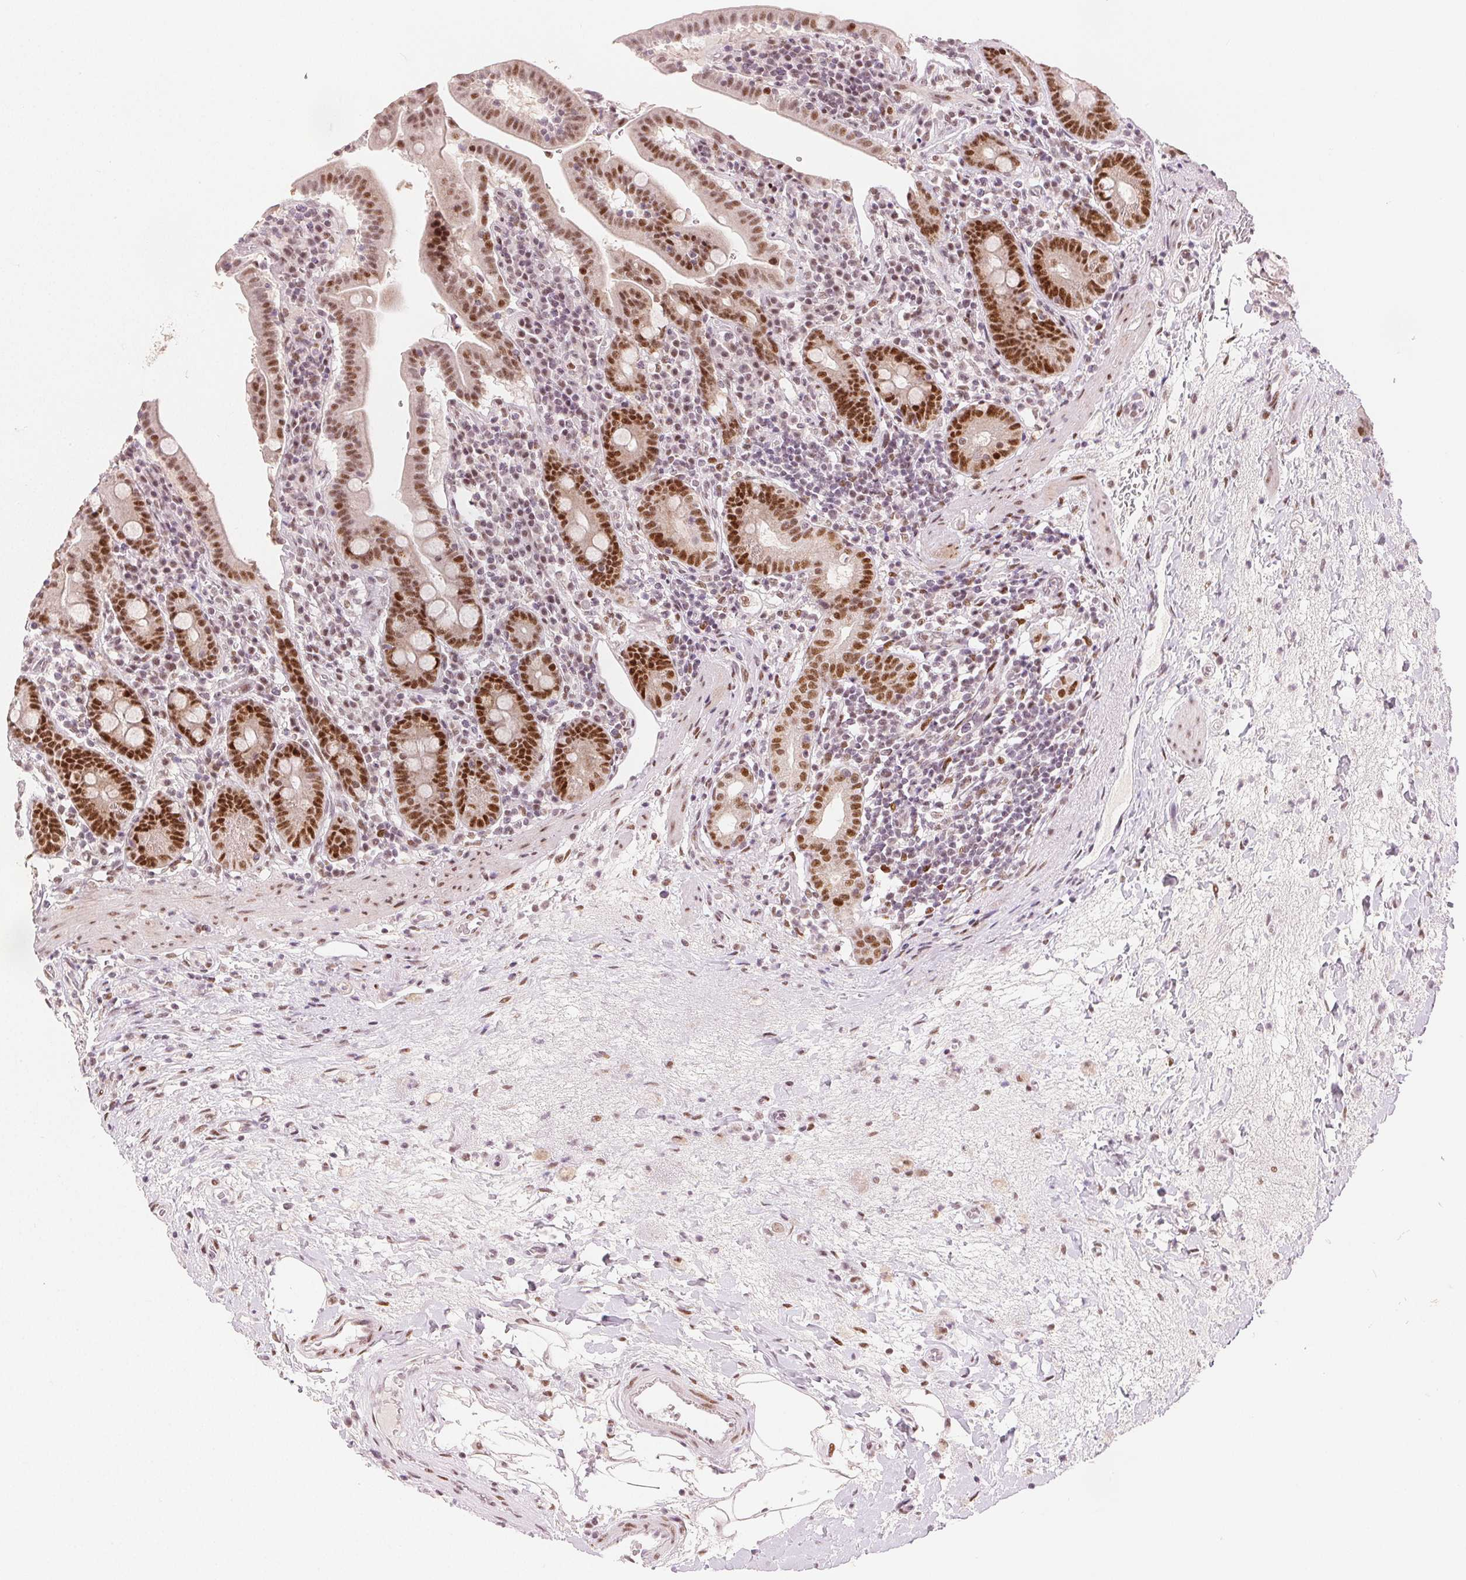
{"staining": {"intensity": "strong", "quantity": ">75%", "location": "nuclear"}, "tissue": "small intestine", "cell_type": "Glandular cells", "image_type": "normal", "snomed": [{"axis": "morphology", "description": "Normal tissue, NOS"}, {"axis": "topography", "description": "Small intestine"}], "caption": "Immunohistochemistry image of unremarkable small intestine: small intestine stained using immunohistochemistry (IHC) shows high levels of strong protein expression localized specifically in the nuclear of glandular cells, appearing as a nuclear brown color.", "gene": "ZNF703", "patient": {"sex": "male", "age": 26}}